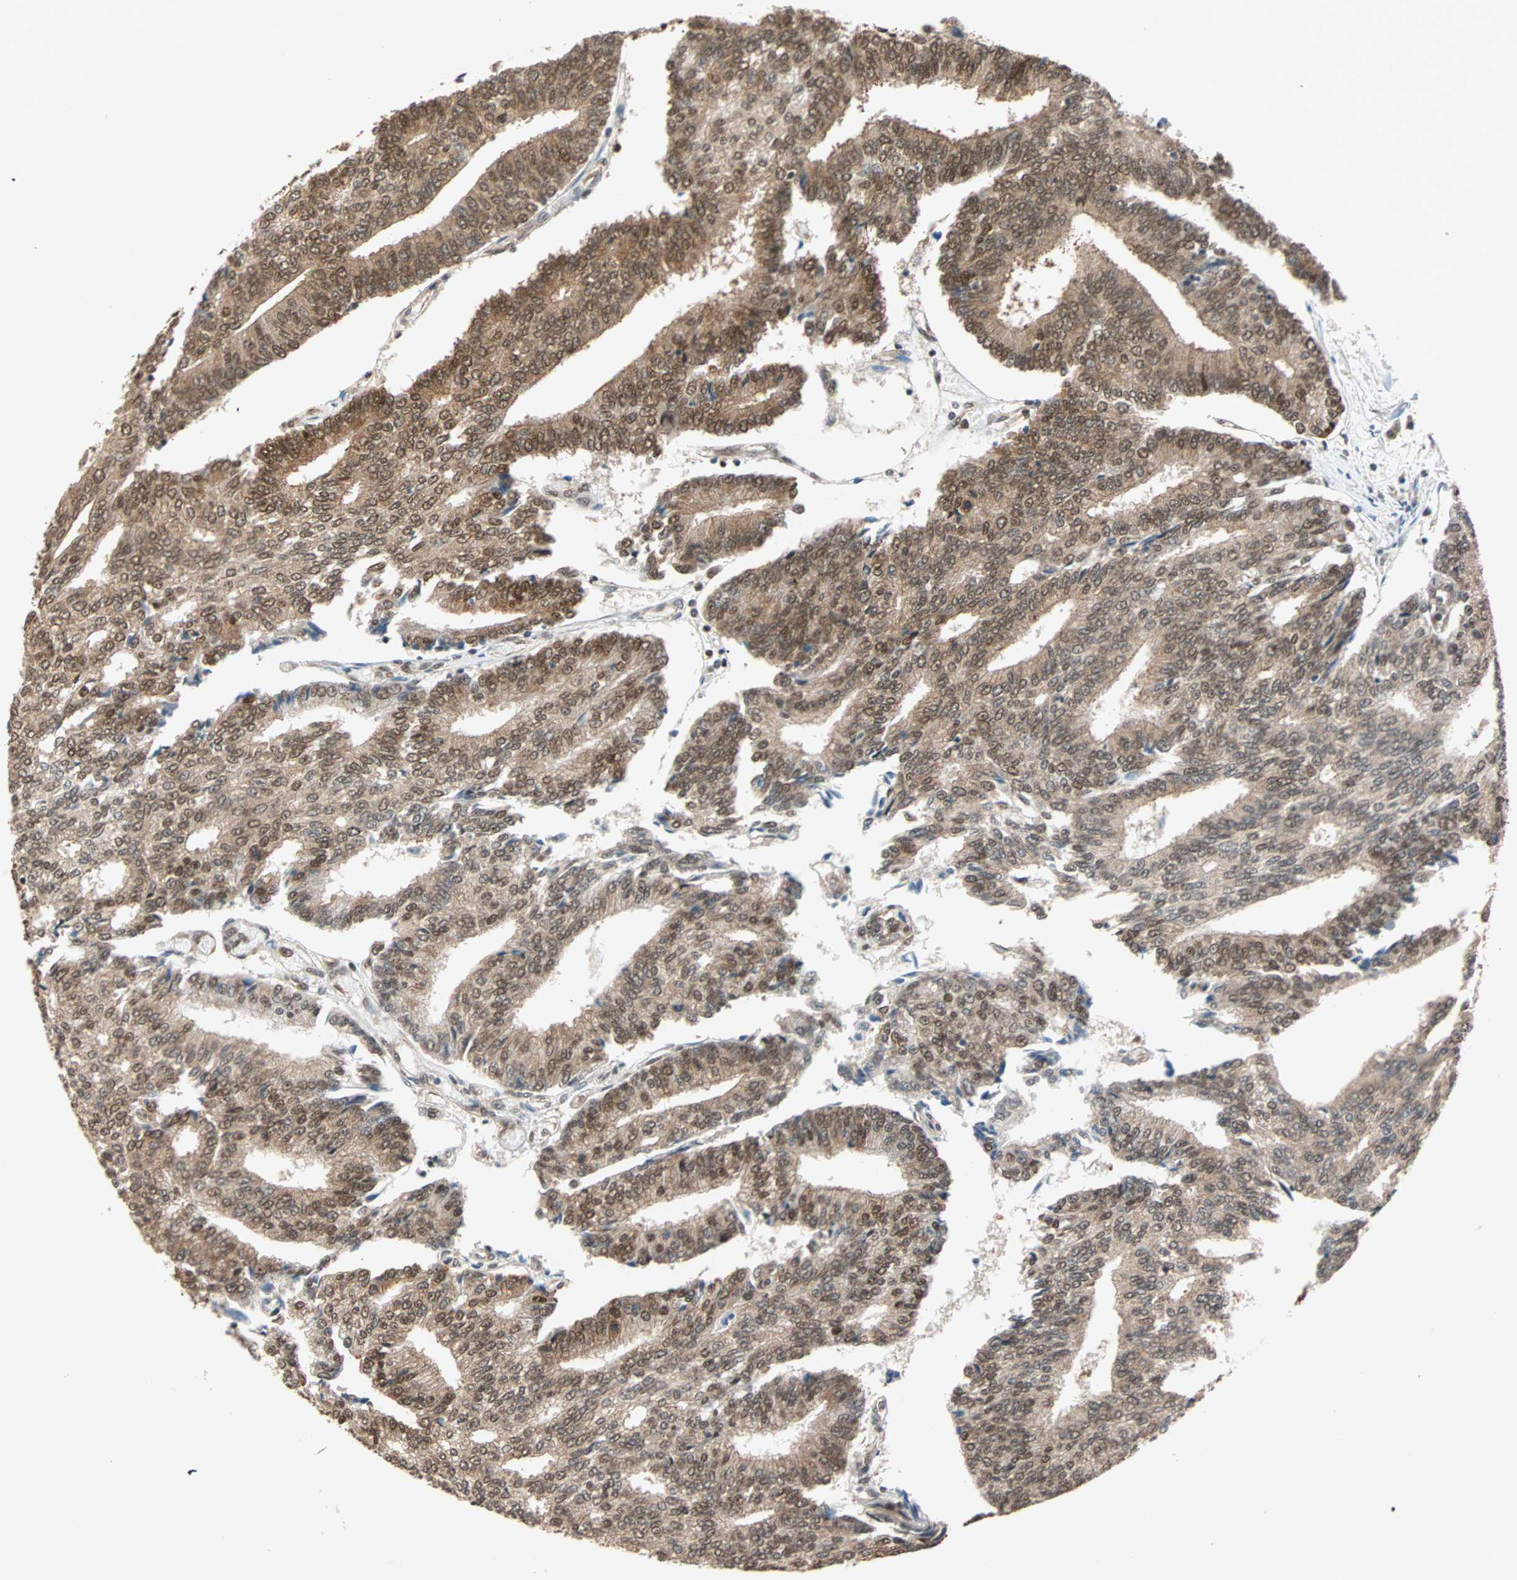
{"staining": {"intensity": "moderate", "quantity": ">75%", "location": "nuclear"}, "tissue": "prostate cancer", "cell_type": "Tumor cells", "image_type": "cancer", "snomed": [{"axis": "morphology", "description": "Adenocarcinoma, High grade"}, {"axis": "topography", "description": "Prostate"}], "caption": "Prostate adenocarcinoma (high-grade) tissue demonstrates moderate nuclear expression in approximately >75% of tumor cells, visualized by immunohistochemistry.", "gene": "DAZAP1", "patient": {"sex": "male", "age": 55}}